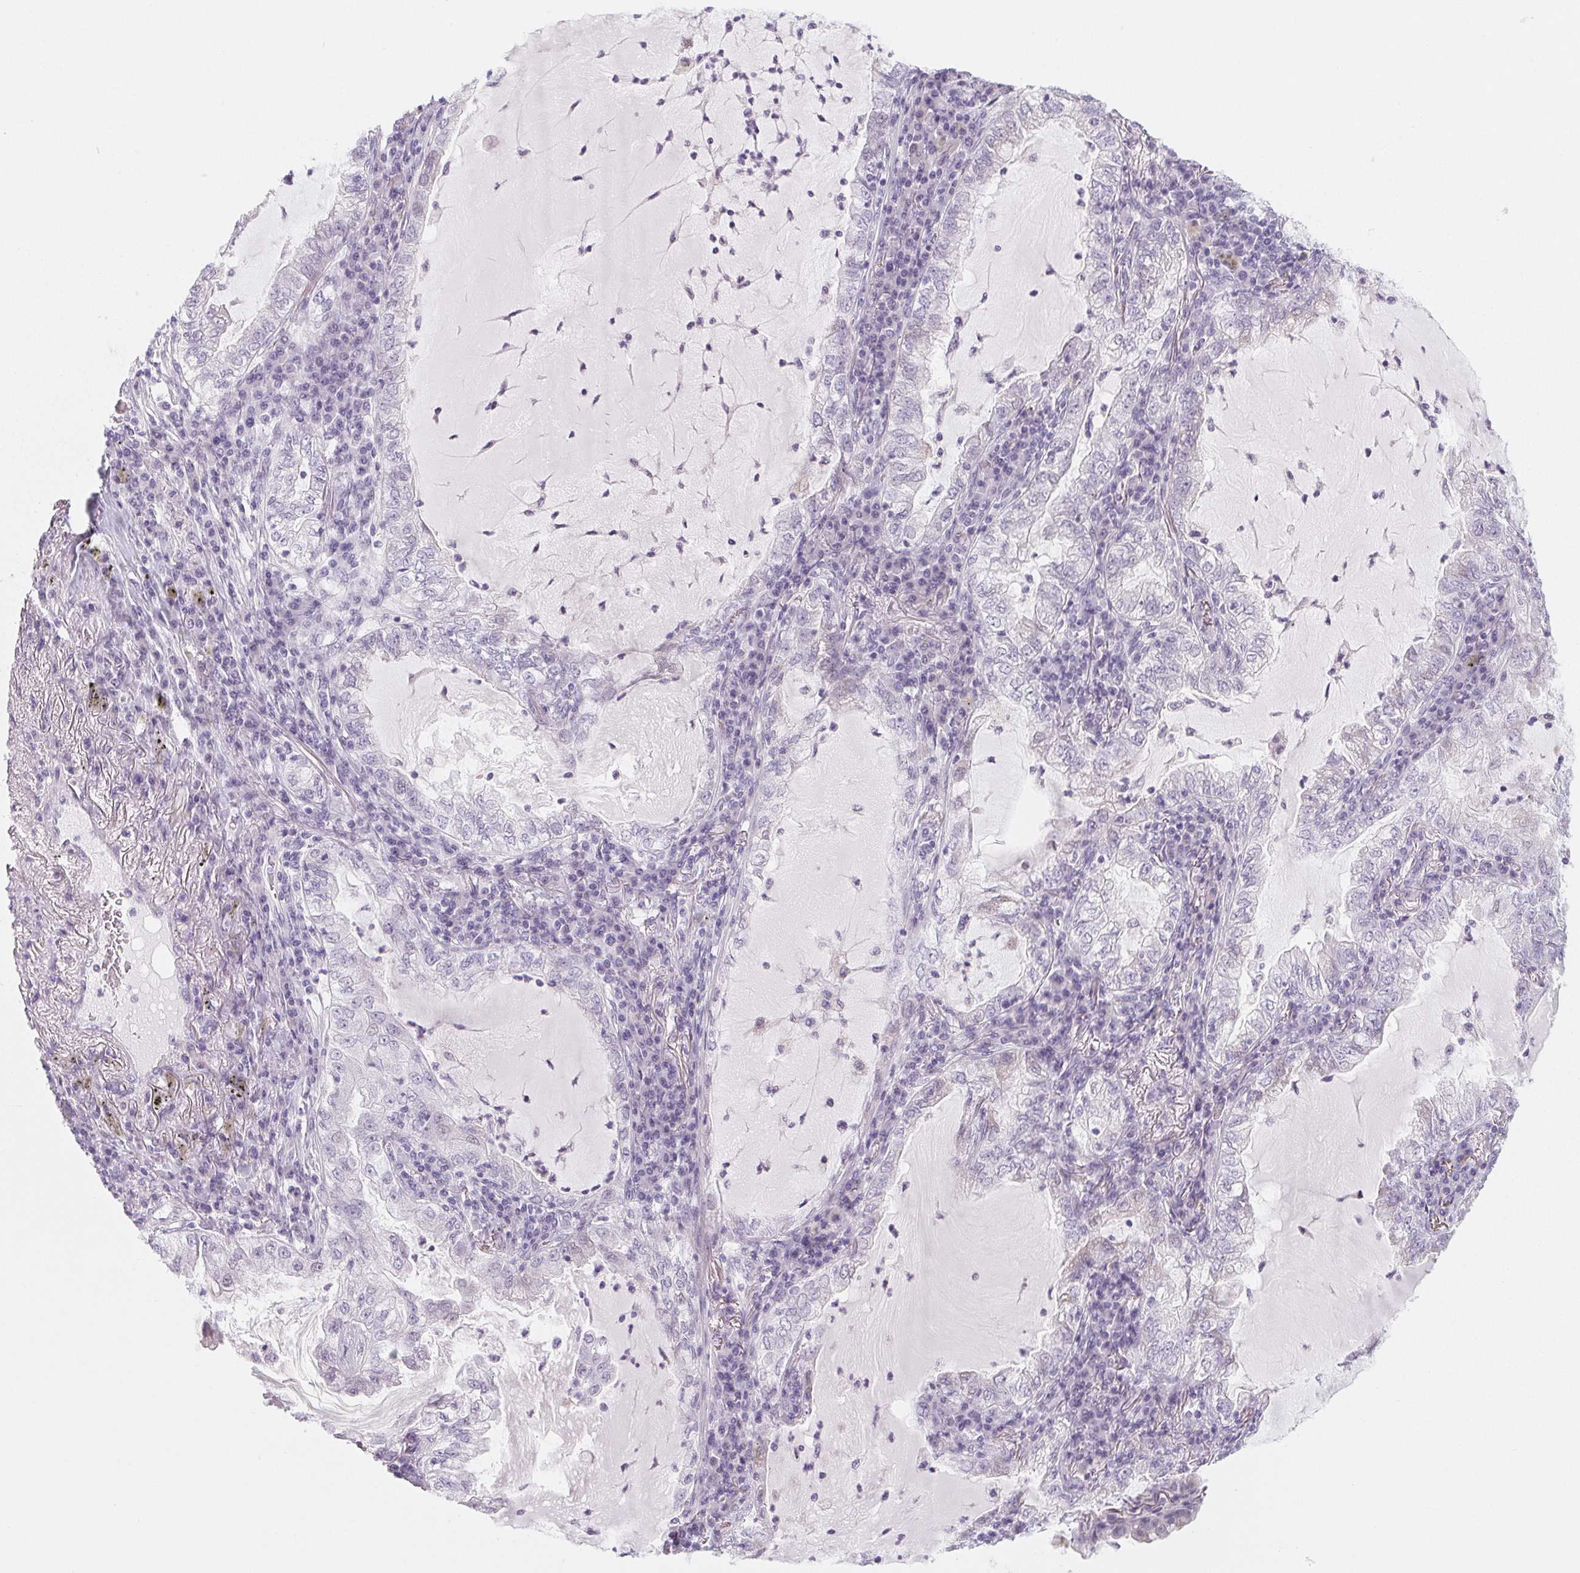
{"staining": {"intensity": "negative", "quantity": "none", "location": "none"}, "tissue": "lung cancer", "cell_type": "Tumor cells", "image_type": "cancer", "snomed": [{"axis": "morphology", "description": "Adenocarcinoma, NOS"}, {"axis": "topography", "description": "Lung"}], "caption": "DAB (3,3'-diaminobenzidine) immunohistochemical staining of human adenocarcinoma (lung) exhibits no significant expression in tumor cells.", "gene": "SH3GL2", "patient": {"sex": "female", "age": 73}}